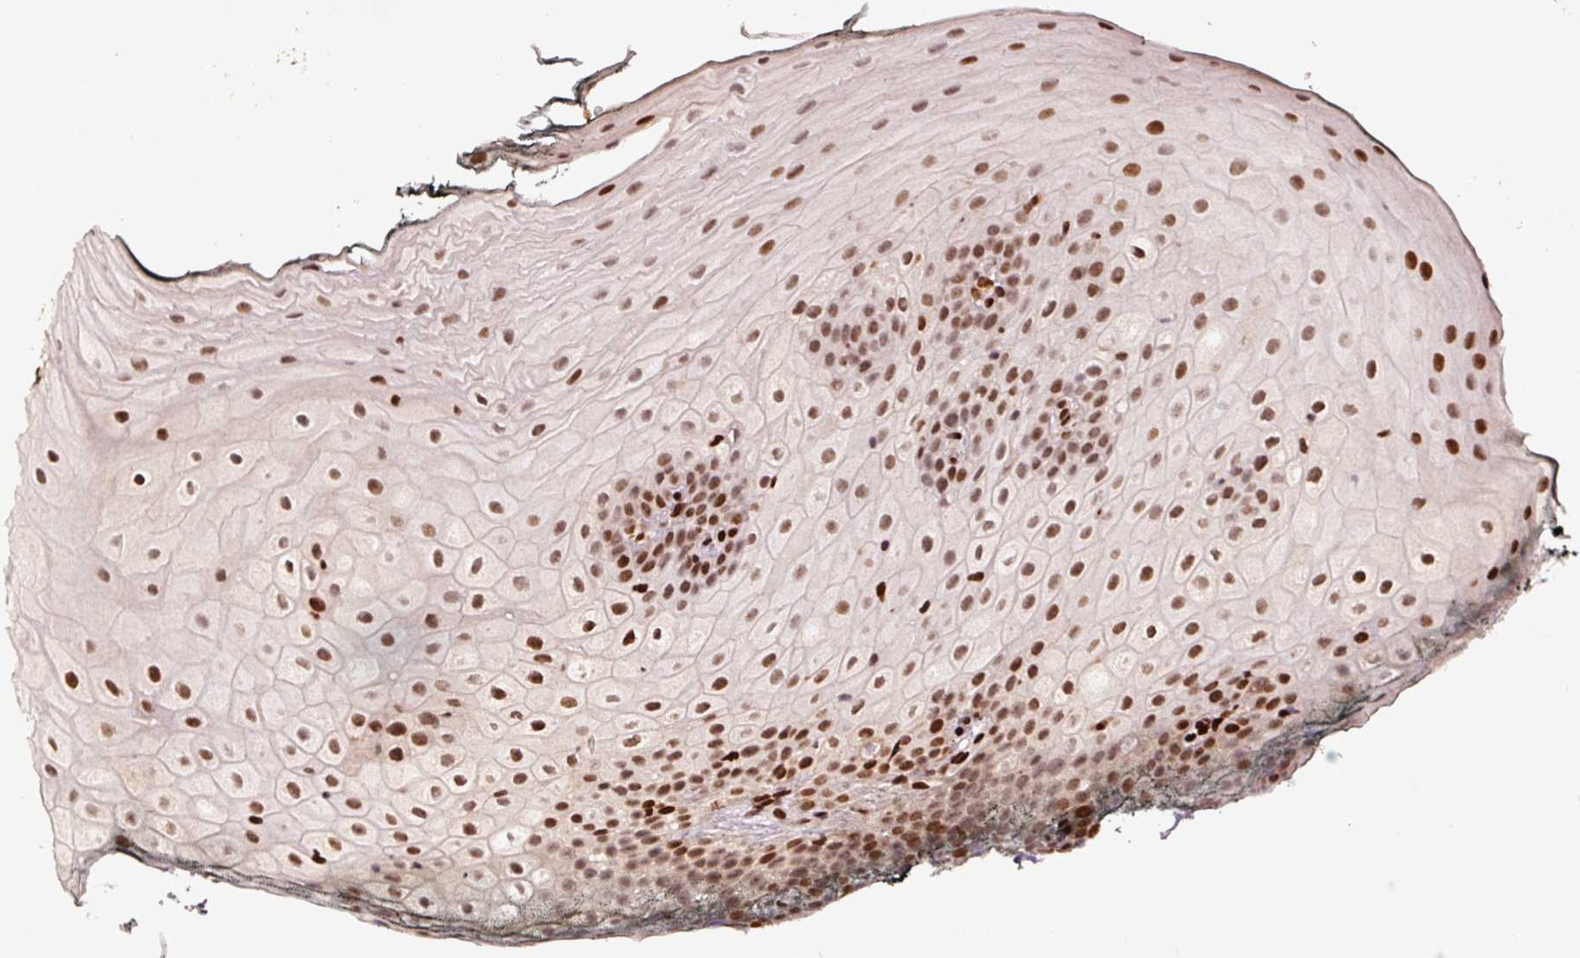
{"staining": {"intensity": "moderate", "quantity": ">75%", "location": "nuclear"}, "tissue": "oral mucosa", "cell_type": "Squamous epithelial cells", "image_type": "normal", "snomed": [{"axis": "morphology", "description": "Normal tissue, NOS"}, {"axis": "topography", "description": "Oral tissue"}], "caption": "Immunohistochemical staining of benign human oral mucosa reveals medium levels of moderate nuclear expression in about >75% of squamous epithelial cells. (brown staining indicates protein expression, while blue staining denotes nuclei).", "gene": "PYDC2", "patient": {"sex": "male", "age": 75}}